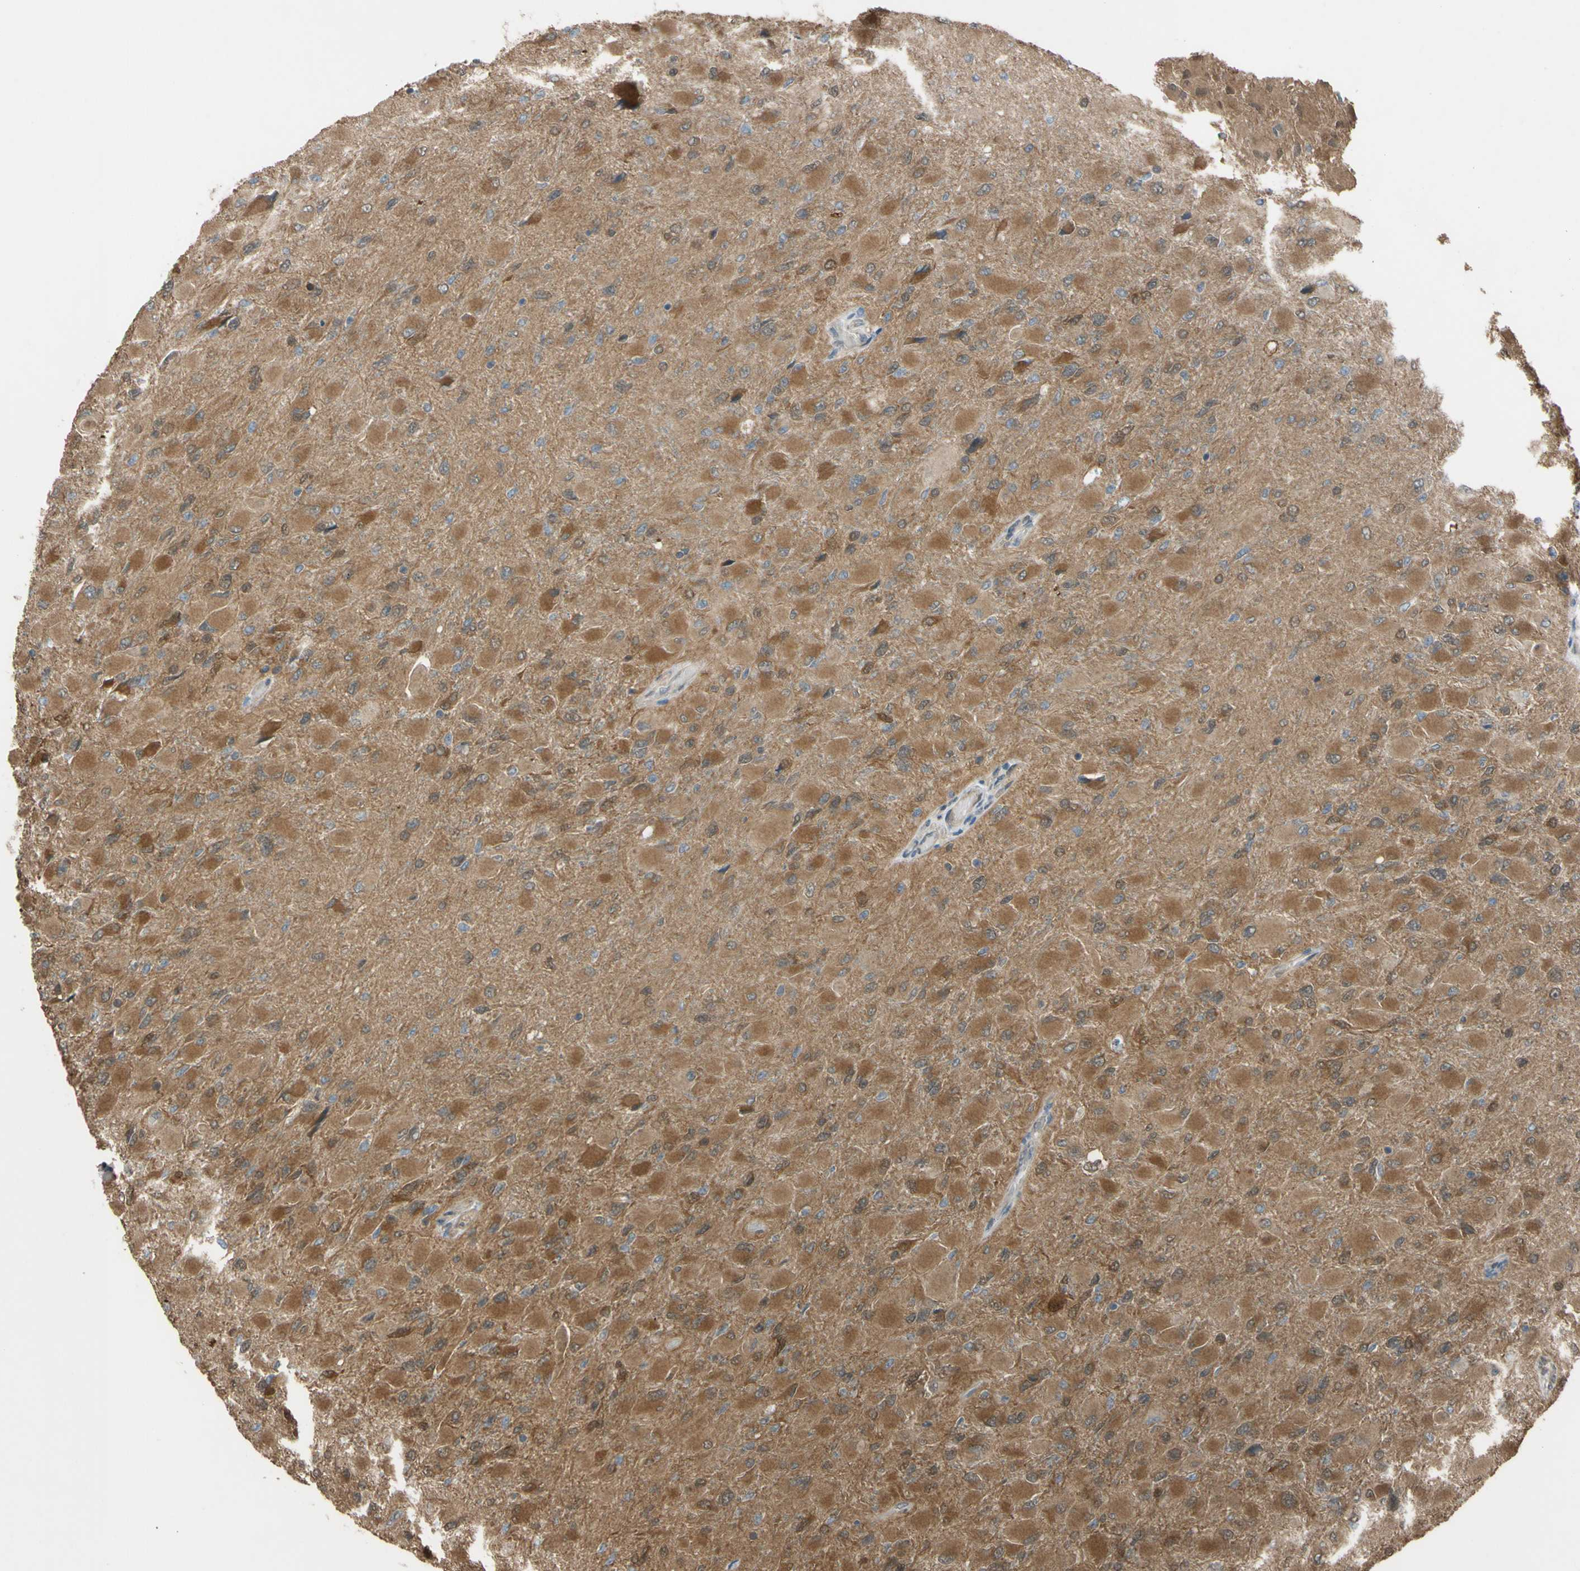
{"staining": {"intensity": "moderate", "quantity": ">75%", "location": "cytoplasmic/membranous"}, "tissue": "glioma", "cell_type": "Tumor cells", "image_type": "cancer", "snomed": [{"axis": "morphology", "description": "Glioma, malignant, High grade"}, {"axis": "topography", "description": "Cerebral cortex"}], "caption": "Glioma stained for a protein demonstrates moderate cytoplasmic/membranous positivity in tumor cells. The staining was performed using DAB (3,3'-diaminobenzidine), with brown indicating positive protein expression. Nuclei are stained blue with hematoxylin.", "gene": "YWHAQ", "patient": {"sex": "female", "age": 36}}